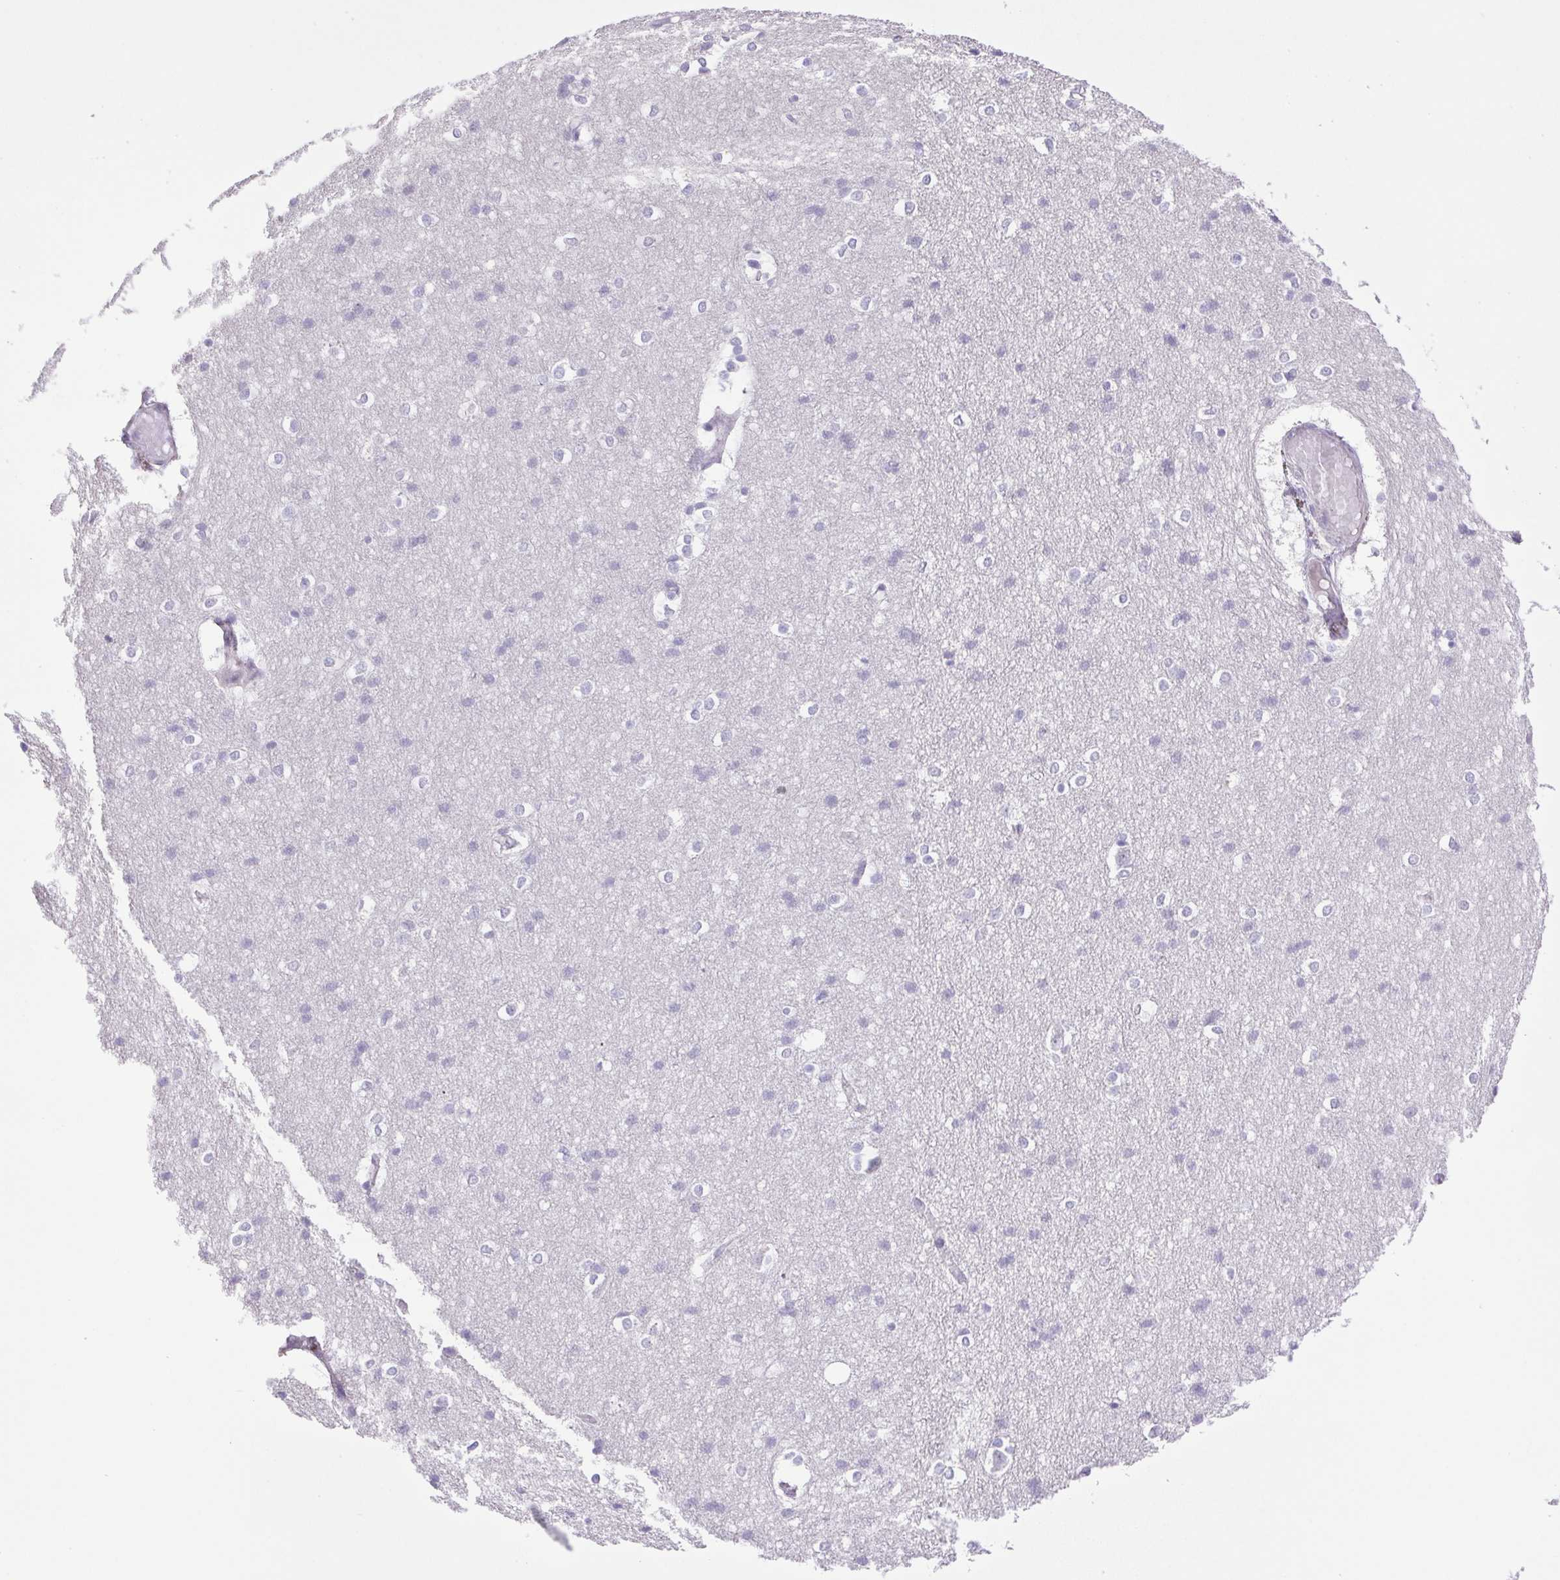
{"staining": {"intensity": "negative", "quantity": "none", "location": "none"}, "tissue": "cerebral cortex", "cell_type": "Endothelial cells", "image_type": "normal", "snomed": [{"axis": "morphology", "description": "Normal tissue, NOS"}, {"axis": "topography", "description": "Cerebral cortex"}], "caption": "Endothelial cells show no significant protein staining in normal cerebral cortex. (Immunohistochemistry (ihc), brightfield microscopy, high magnification).", "gene": "CDSN", "patient": {"sex": "male", "age": 37}}